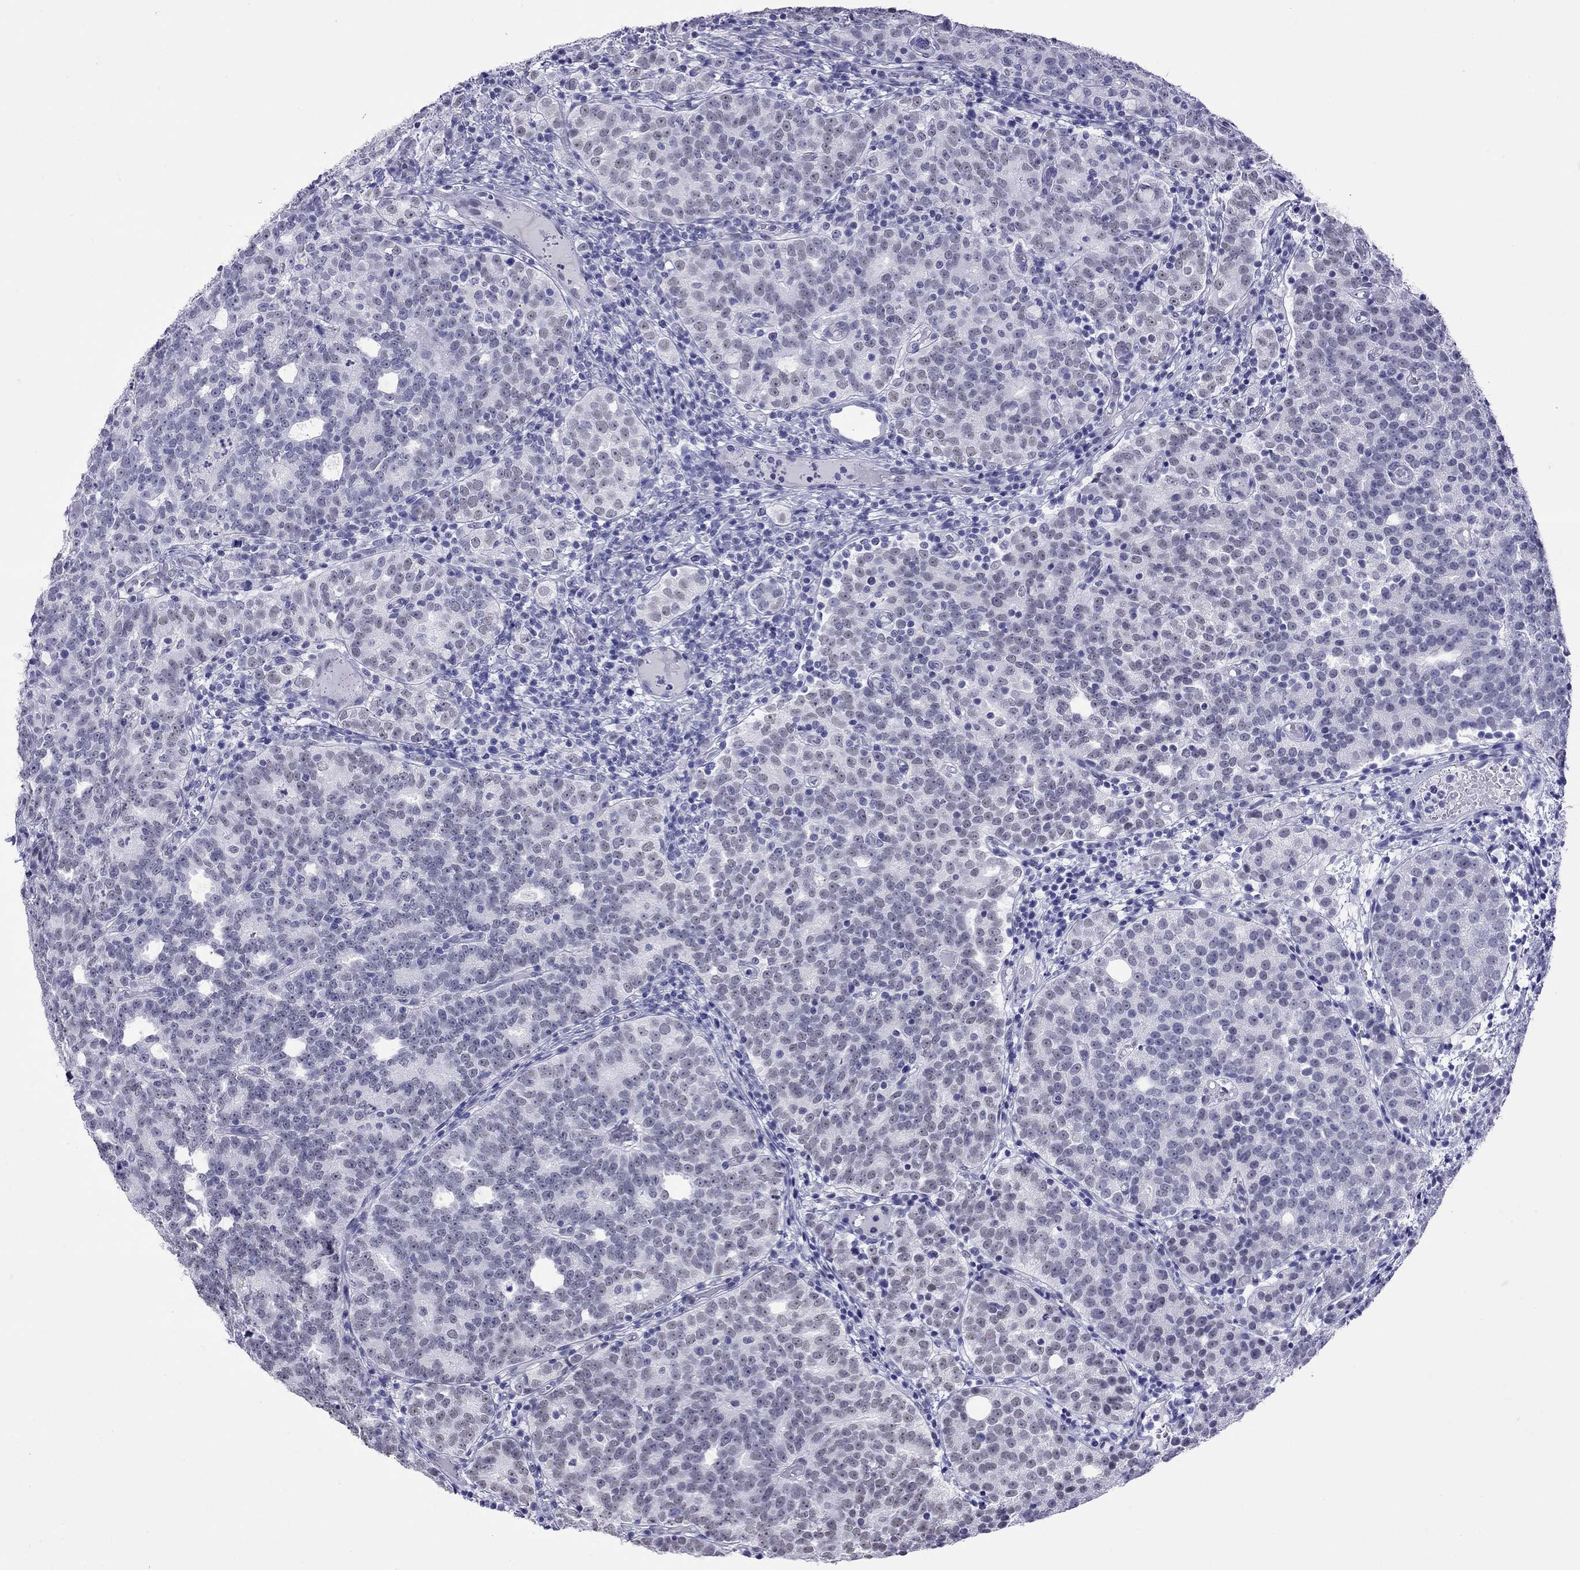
{"staining": {"intensity": "negative", "quantity": "none", "location": "none"}, "tissue": "prostate cancer", "cell_type": "Tumor cells", "image_type": "cancer", "snomed": [{"axis": "morphology", "description": "Adenocarcinoma, High grade"}, {"axis": "topography", "description": "Prostate"}], "caption": "Photomicrograph shows no significant protein expression in tumor cells of adenocarcinoma (high-grade) (prostate).", "gene": "SLC30A8", "patient": {"sex": "male", "age": 53}}